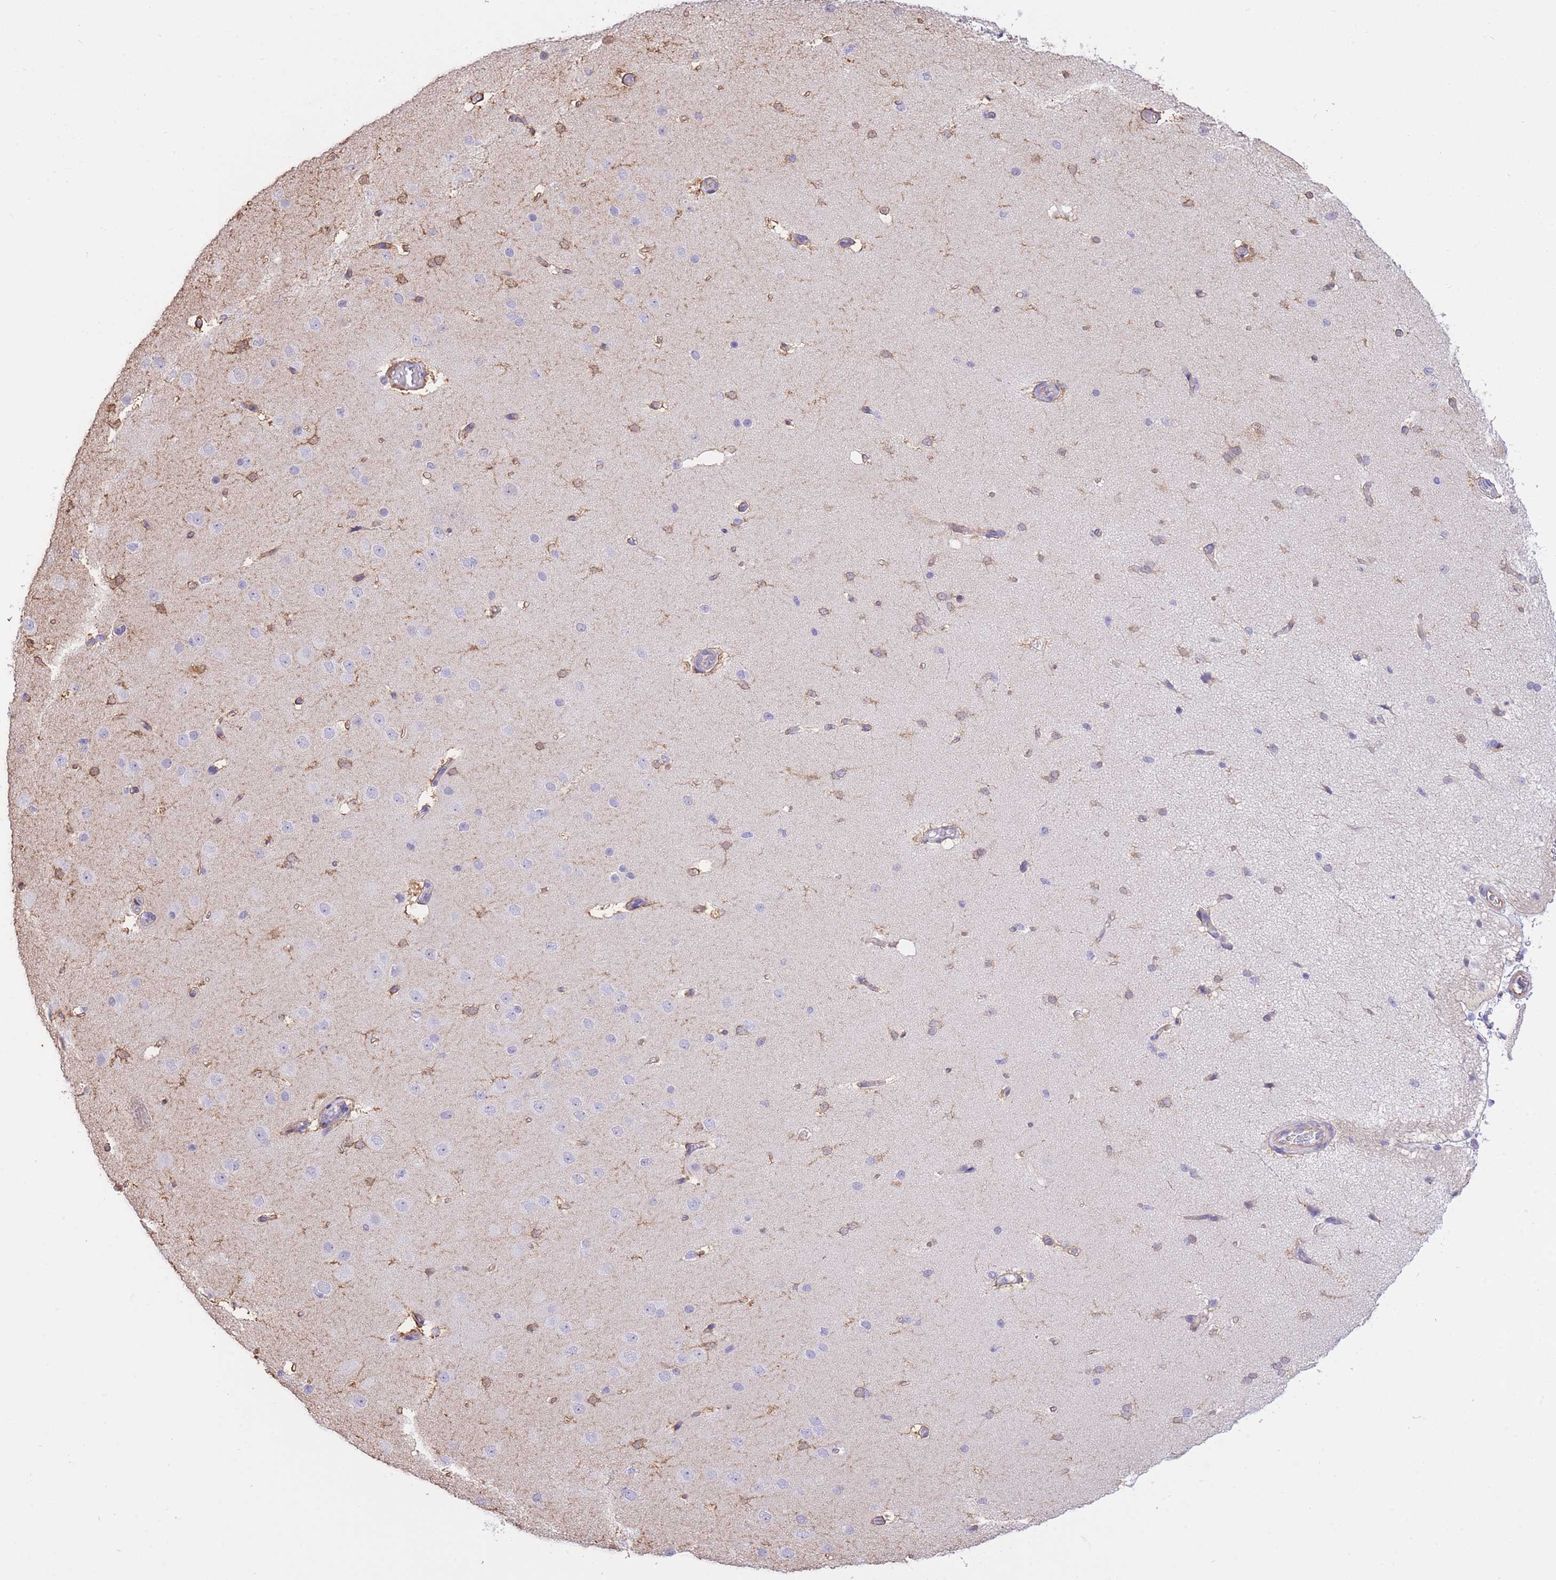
{"staining": {"intensity": "moderate", "quantity": "<25%", "location": "cytoplasmic/membranous"}, "tissue": "cerebral cortex", "cell_type": "Endothelial cells", "image_type": "normal", "snomed": [{"axis": "morphology", "description": "Normal tissue, NOS"}, {"axis": "morphology", "description": "Inflammation, NOS"}, {"axis": "topography", "description": "Cerebral cortex"}], "caption": "Benign cerebral cortex was stained to show a protein in brown. There is low levels of moderate cytoplasmic/membranous expression in approximately <25% of endothelial cells. The staining is performed using DAB (3,3'-diaminobenzidine) brown chromogen to label protein expression. The nuclei are counter-stained blue using hematoxylin.", "gene": "PSG11", "patient": {"sex": "male", "age": 6}}